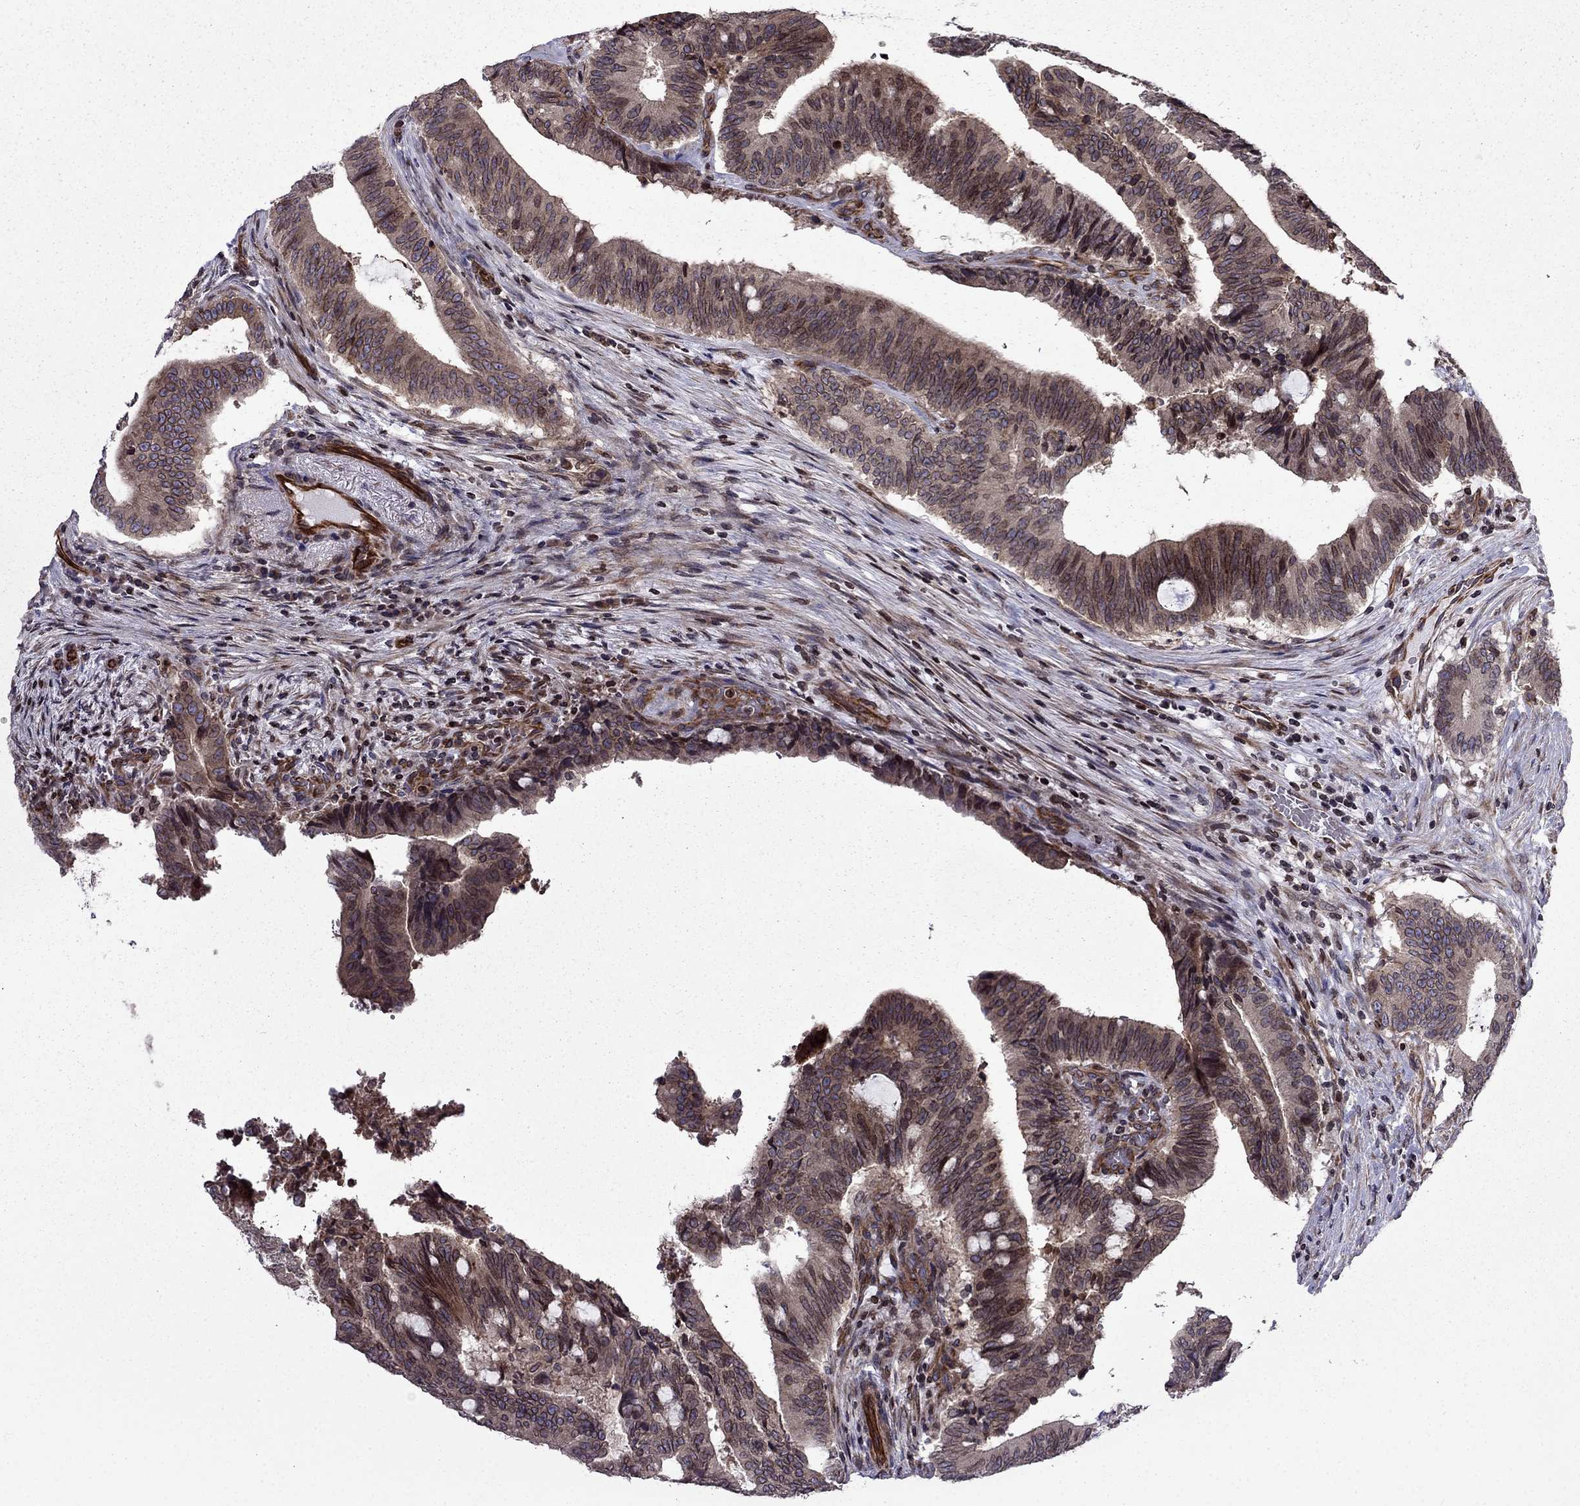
{"staining": {"intensity": "moderate", "quantity": ">75%", "location": "cytoplasmic/membranous"}, "tissue": "colorectal cancer", "cell_type": "Tumor cells", "image_type": "cancer", "snomed": [{"axis": "morphology", "description": "Adenocarcinoma, NOS"}, {"axis": "topography", "description": "Colon"}], "caption": "The micrograph shows staining of colorectal adenocarcinoma, revealing moderate cytoplasmic/membranous protein positivity (brown color) within tumor cells.", "gene": "CDC42BPA", "patient": {"sex": "female", "age": 43}}